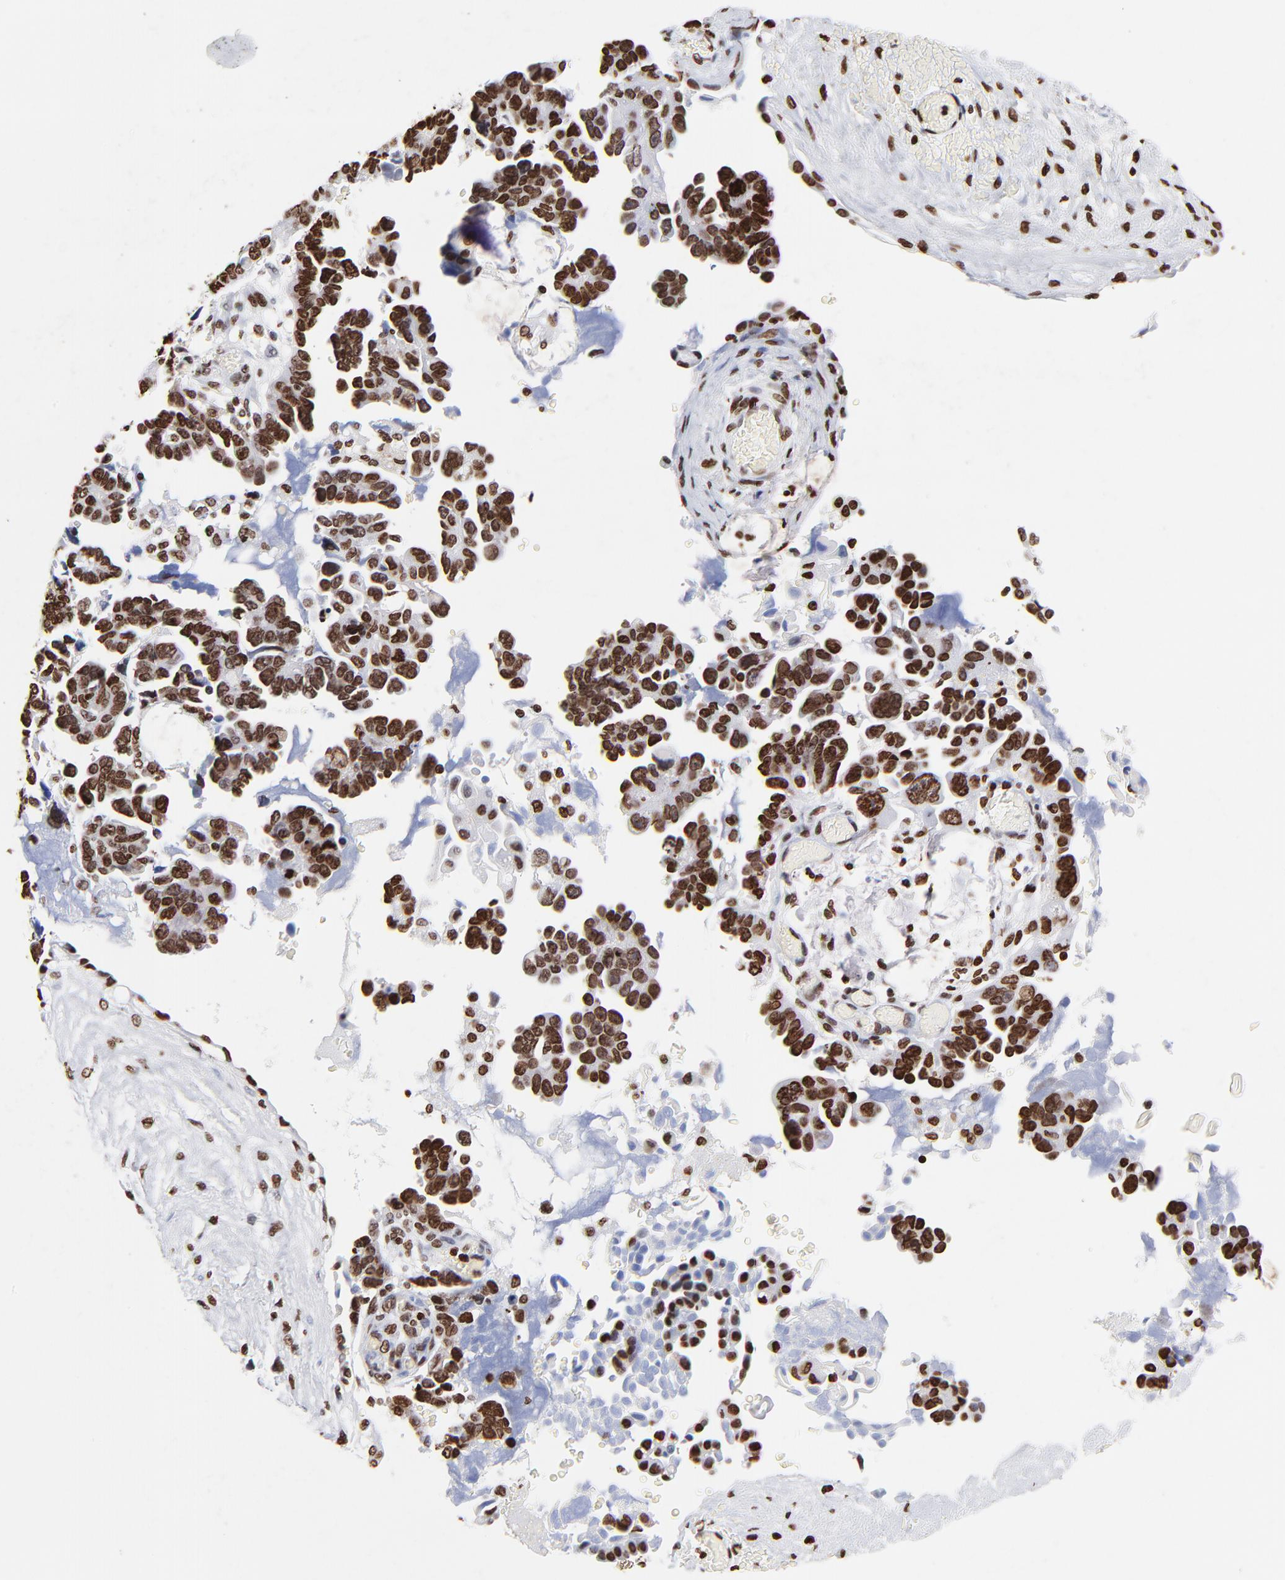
{"staining": {"intensity": "strong", "quantity": ">75%", "location": "nuclear"}, "tissue": "ovarian cancer", "cell_type": "Tumor cells", "image_type": "cancer", "snomed": [{"axis": "morphology", "description": "Cystadenocarcinoma, serous, NOS"}, {"axis": "topography", "description": "Ovary"}], "caption": "Protein expression analysis of human ovarian cancer (serous cystadenocarcinoma) reveals strong nuclear expression in about >75% of tumor cells.", "gene": "FBH1", "patient": {"sex": "female", "age": 63}}